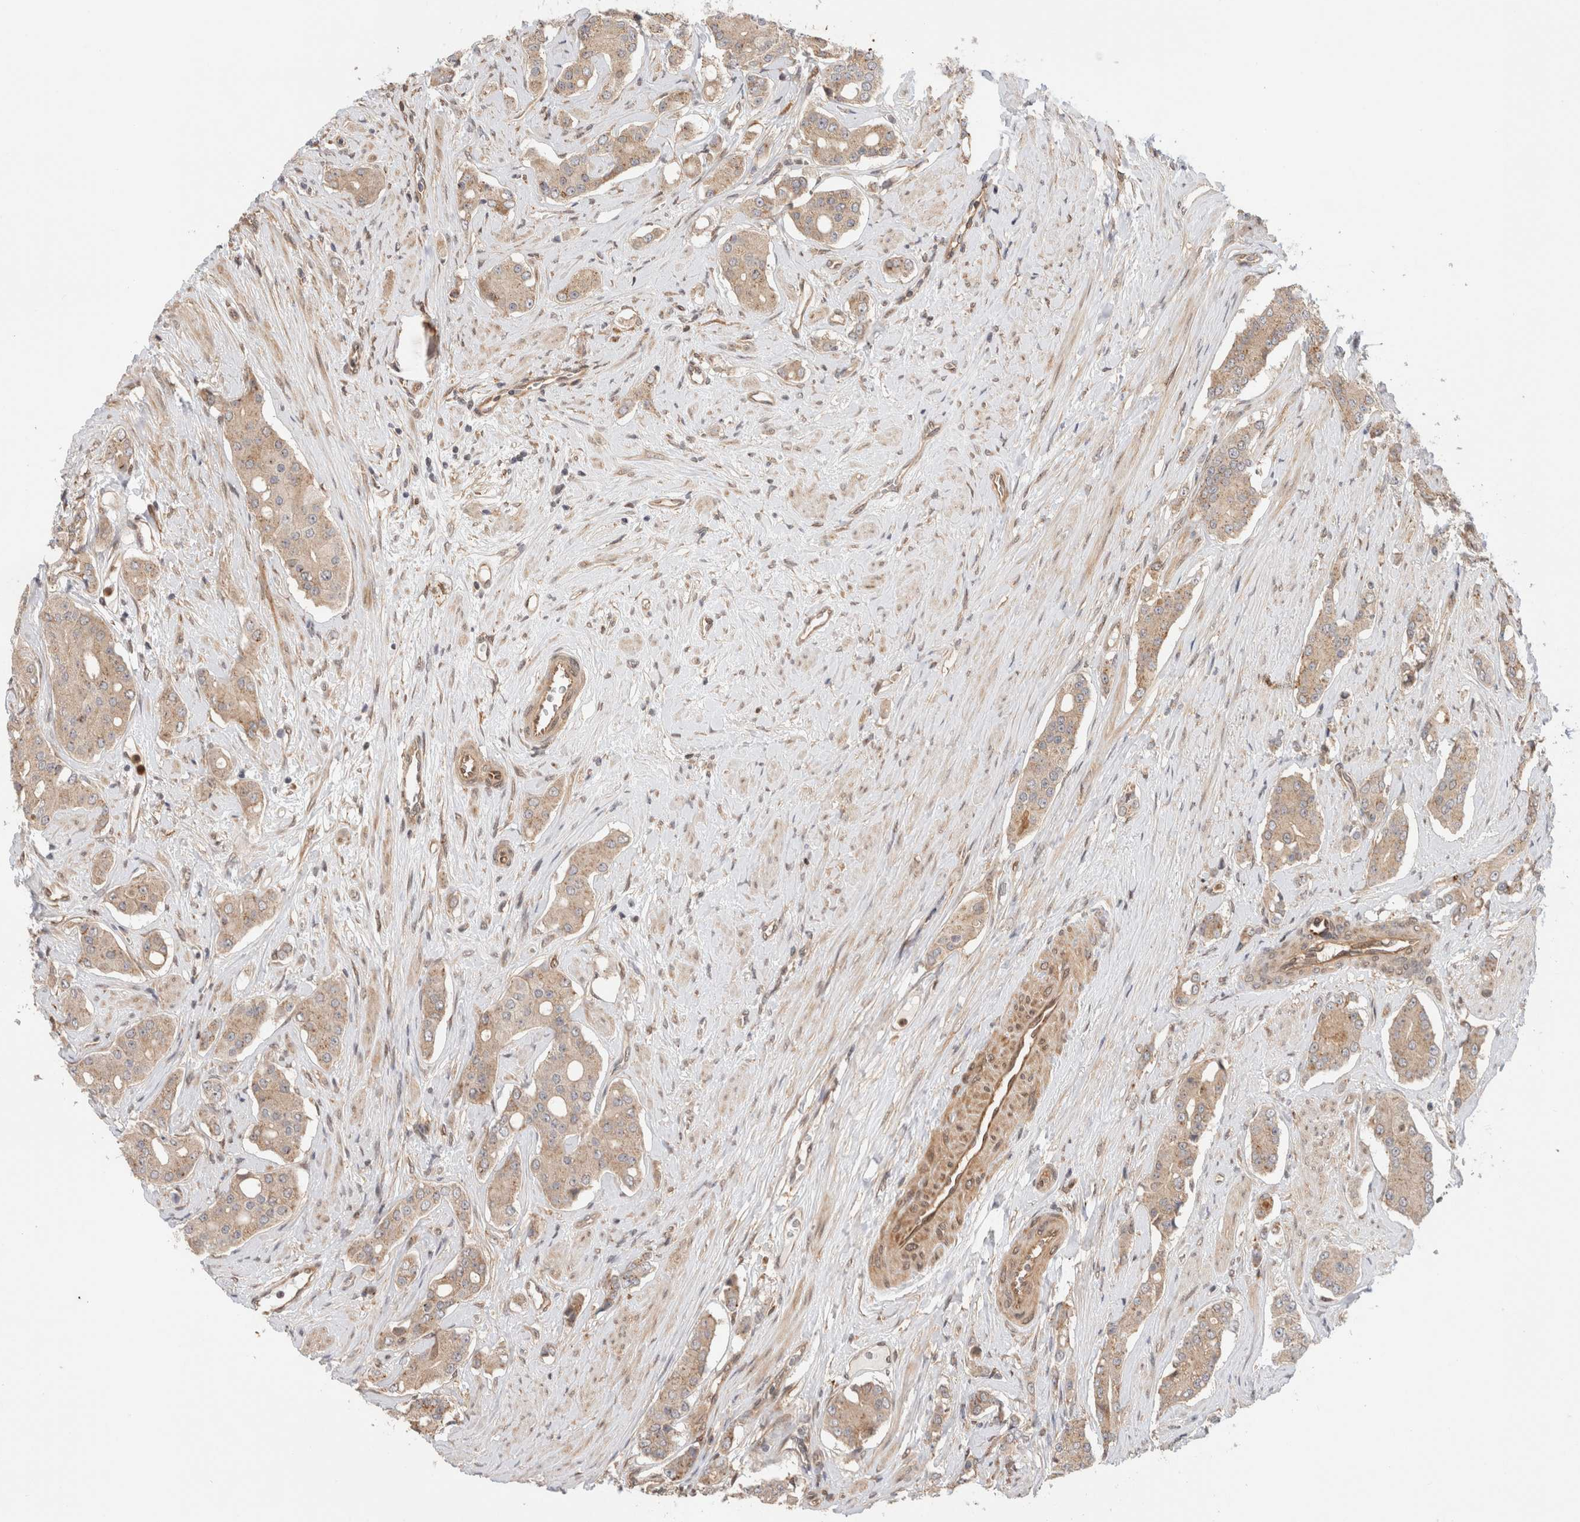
{"staining": {"intensity": "weak", "quantity": ">75%", "location": "cytoplasmic/membranous"}, "tissue": "prostate cancer", "cell_type": "Tumor cells", "image_type": "cancer", "snomed": [{"axis": "morphology", "description": "Adenocarcinoma, High grade"}, {"axis": "topography", "description": "Prostate"}], "caption": "Brown immunohistochemical staining in prostate adenocarcinoma (high-grade) demonstrates weak cytoplasmic/membranous expression in approximately >75% of tumor cells. (DAB (3,3'-diaminobenzidine) = brown stain, brightfield microscopy at high magnification).", "gene": "OTUD6B", "patient": {"sex": "male", "age": 71}}